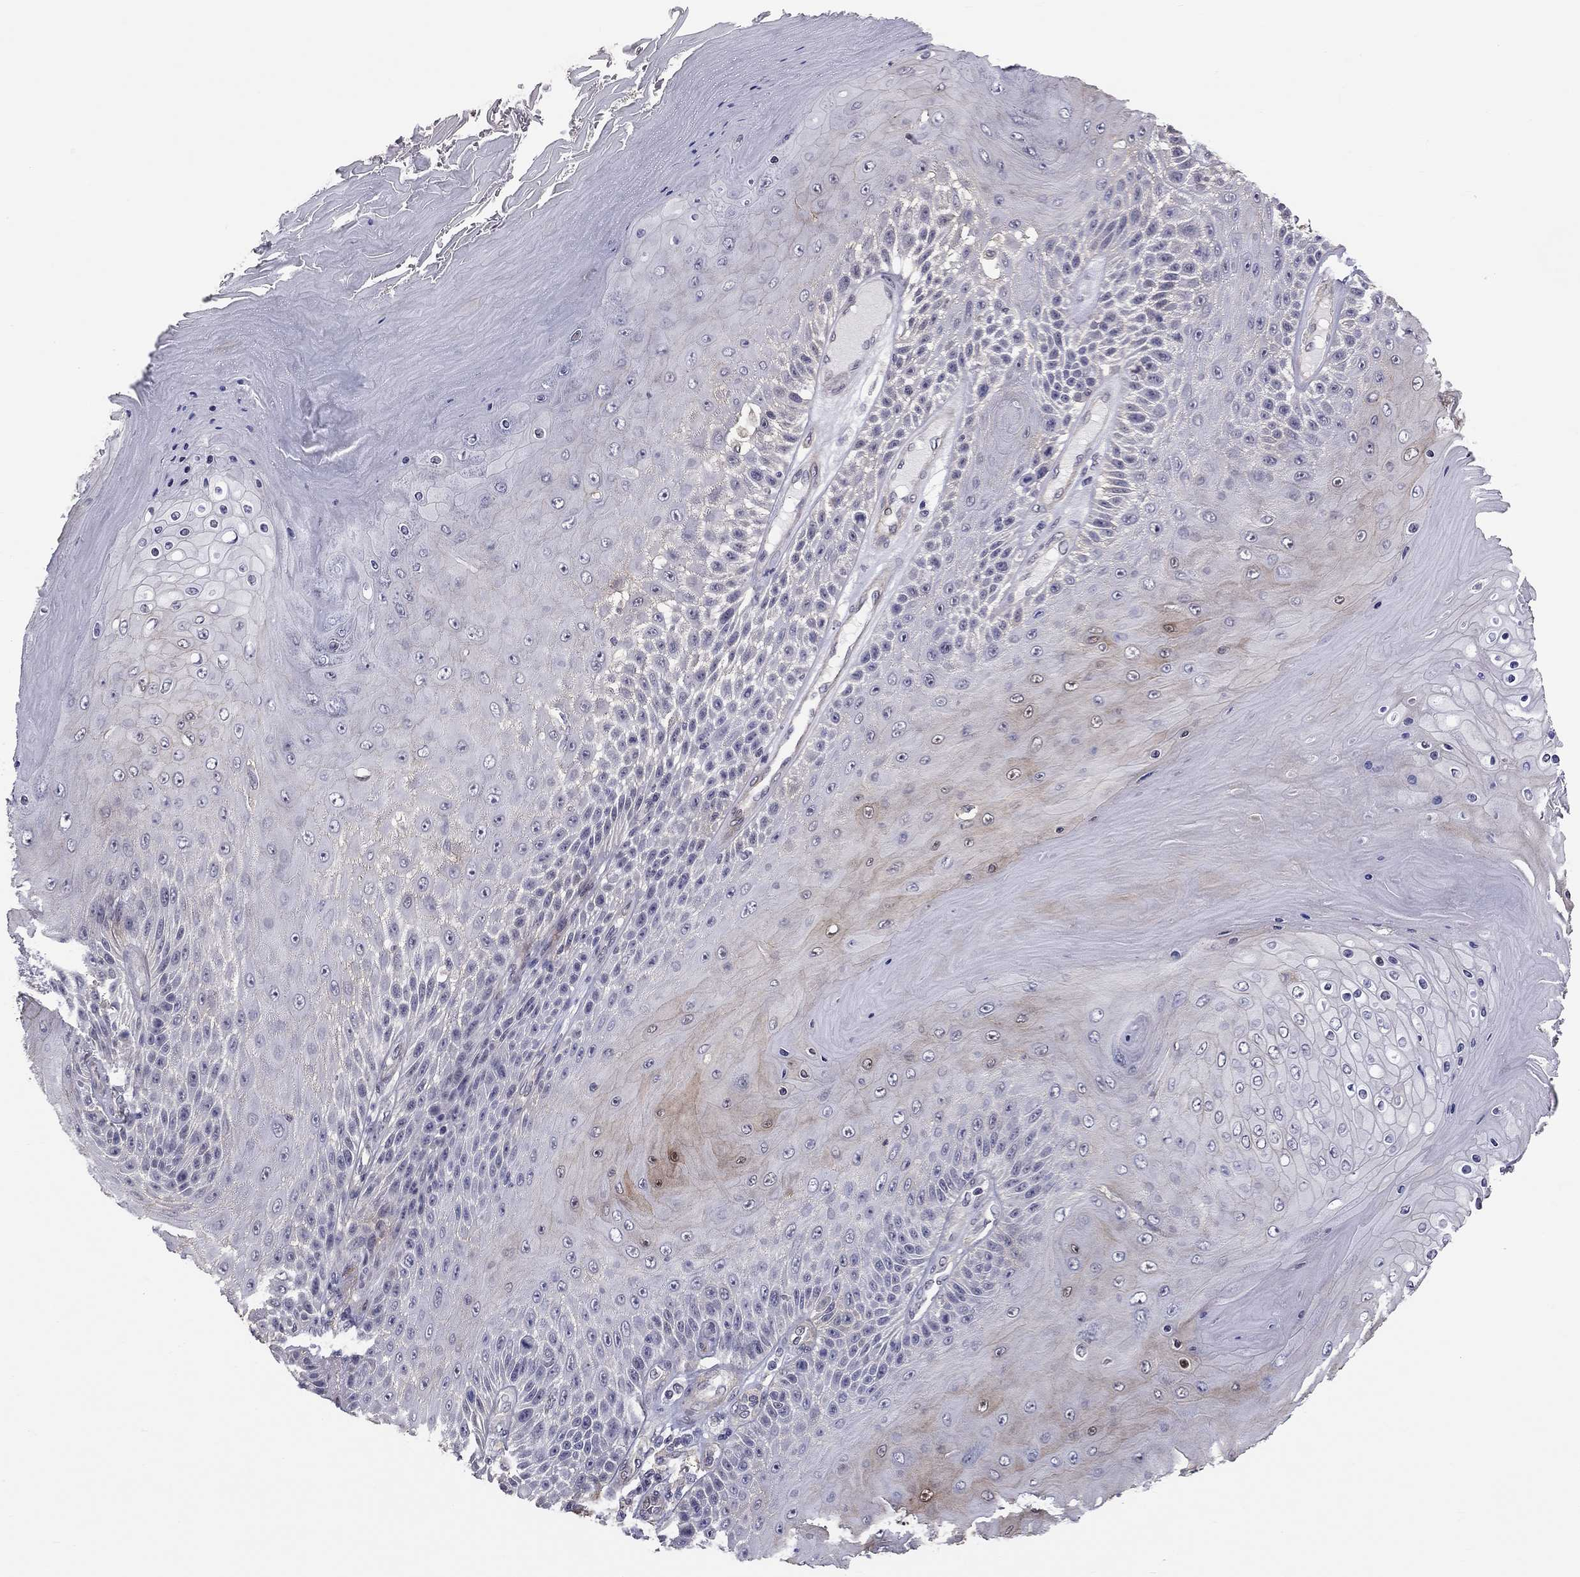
{"staining": {"intensity": "negative", "quantity": "none", "location": "none"}, "tissue": "skin cancer", "cell_type": "Tumor cells", "image_type": "cancer", "snomed": [{"axis": "morphology", "description": "Squamous cell carcinoma, NOS"}, {"axis": "topography", "description": "Skin"}], "caption": "Tumor cells show no significant positivity in skin squamous cell carcinoma. The staining was performed using DAB to visualize the protein expression in brown, while the nuclei were stained in blue with hematoxylin (Magnification: 20x).", "gene": "GJB4", "patient": {"sex": "male", "age": 62}}